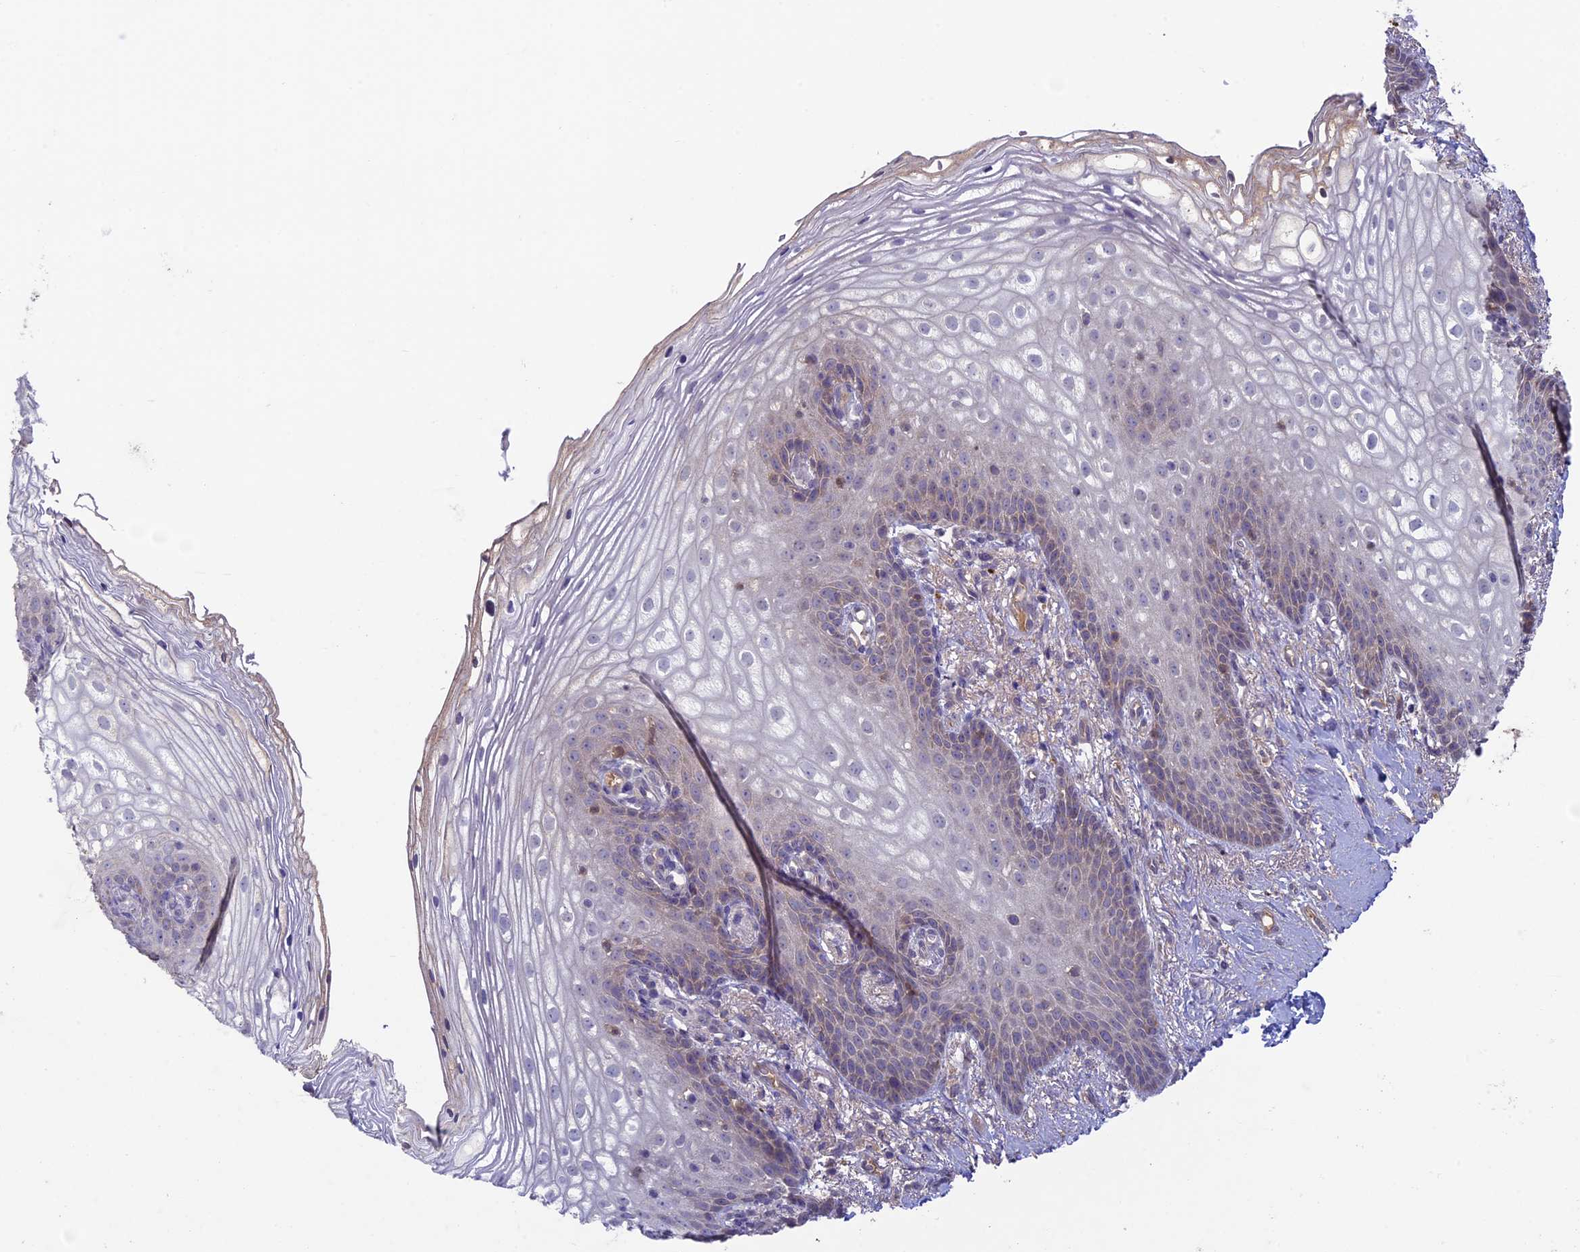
{"staining": {"intensity": "weak", "quantity": "<25%", "location": "cytoplasmic/membranous"}, "tissue": "vagina", "cell_type": "Squamous epithelial cells", "image_type": "normal", "snomed": [{"axis": "morphology", "description": "Normal tissue, NOS"}, {"axis": "topography", "description": "Vagina"}], "caption": "High magnification brightfield microscopy of unremarkable vagina stained with DAB (brown) and counterstained with hematoxylin (blue): squamous epithelial cells show no significant positivity.", "gene": "RCCD1", "patient": {"sex": "female", "age": 60}}